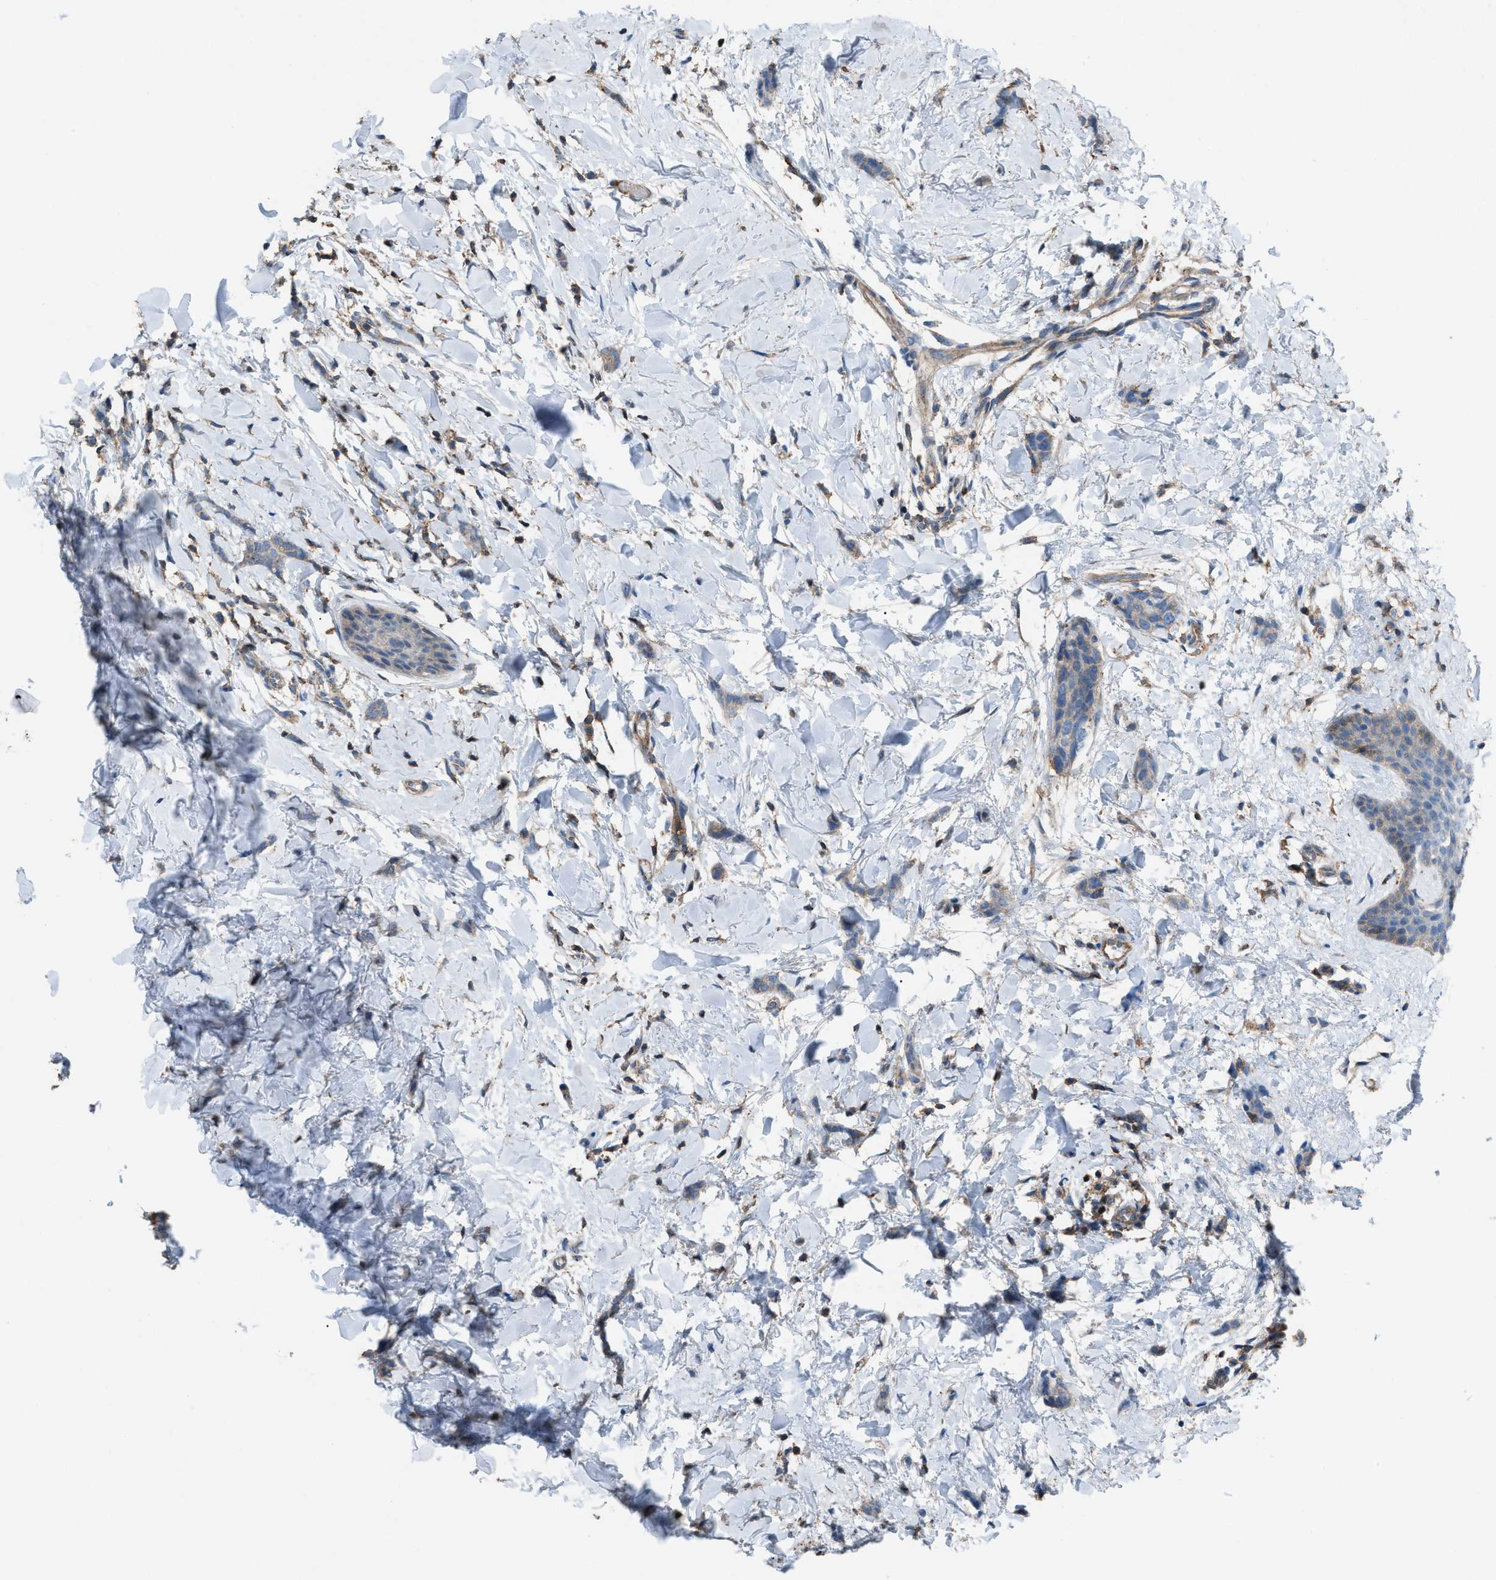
{"staining": {"intensity": "weak", "quantity": "25%-75%", "location": "cytoplasmic/membranous"}, "tissue": "breast cancer", "cell_type": "Tumor cells", "image_type": "cancer", "snomed": [{"axis": "morphology", "description": "Lobular carcinoma"}, {"axis": "topography", "description": "Skin"}, {"axis": "topography", "description": "Breast"}], "caption": "Immunohistochemical staining of human breast cancer demonstrates weak cytoplasmic/membranous protein expression in about 25%-75% of tumor cells. The staining was performed using DAB (3,3'-diaminobenzidine), with brown indicating positive protein expression. Nuclei are stained blue with hematoxylin.", "gene": "NCK2", "patient": {"sex": "female", "age": 46}}